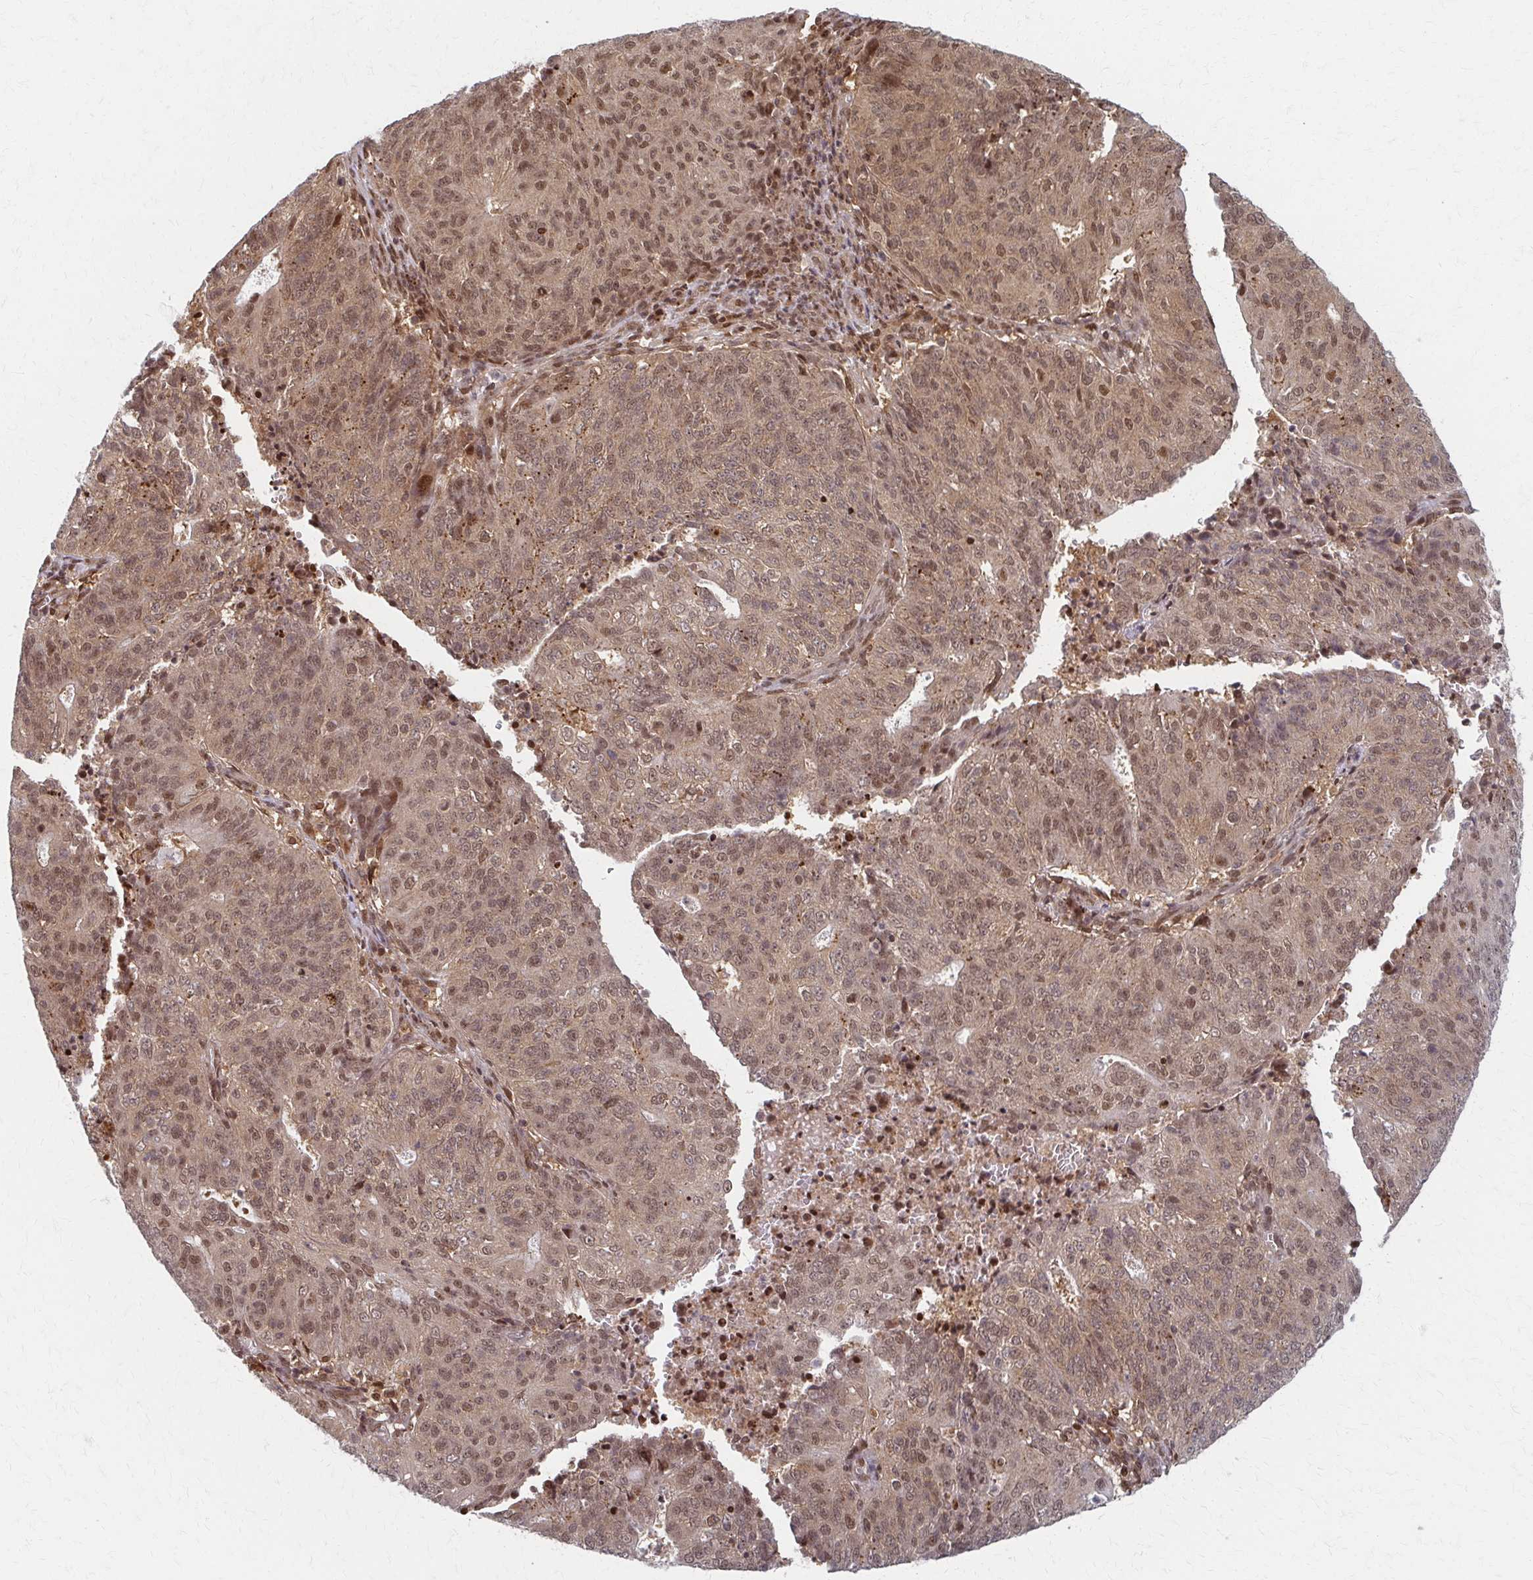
{"staining": {"intensity": "moderate", "quantity": ">75%", "location": "cytoplasmic/membranous,nuclear"}, "tissue": "endometrial cancer", "cell_type": "Tumor cells", "image_type": "cancer", "snomed": [{"axis": "morphology", "description": "Adenocarcinoma, NOS"}, {"axis": "topography", "description": "Endometrium"}], "caption": "Immunohistochemistry of endometrial cancer (adenocarcinoma) displays medium levels of moderate cytoplasmic/membranous and nuclear staining in about >75% of tumor cells.", "gene": "PSMD7", "patient": {"sex": "female", "age": 82}}